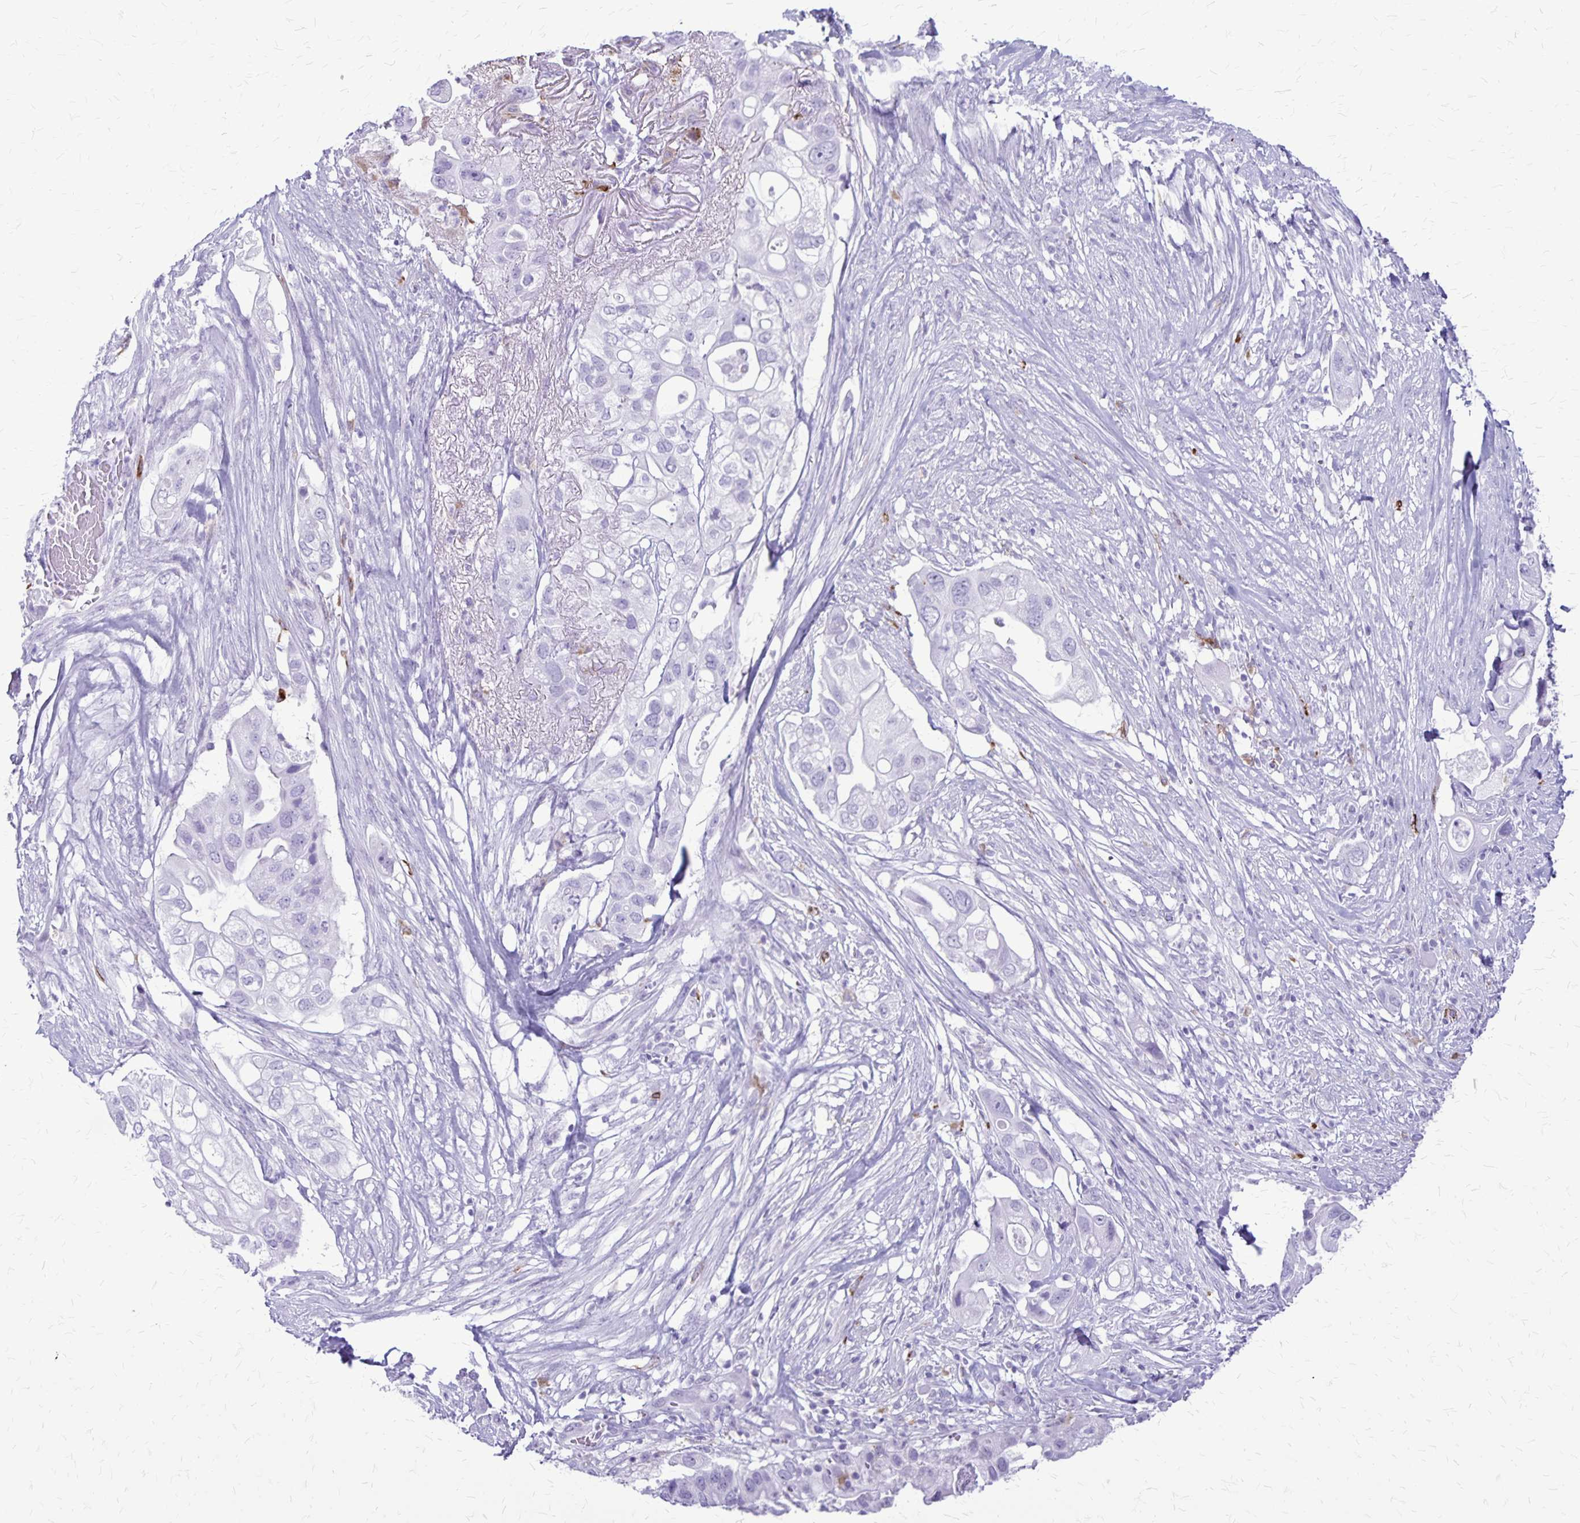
{"staining": {"intensity": "negative", "quantity": "none", "location": "none"}, "tissue": "pancreatic cancer", "cell_type": "Tumor cells", "image_type": "cancer", "snomed": [{"axis": "morphology", "description": "Adenocarcinoma, NOS"}, {"axis": "topography", "description": "Pancreas"}], "caption": "Pancreatic cancer (adenocarcinoma) stained for a protein using immunohistochemistry exhibits no expression tumor cells.", "gene": "RTN1", "patient": {"sex": "female", "age": 72}}